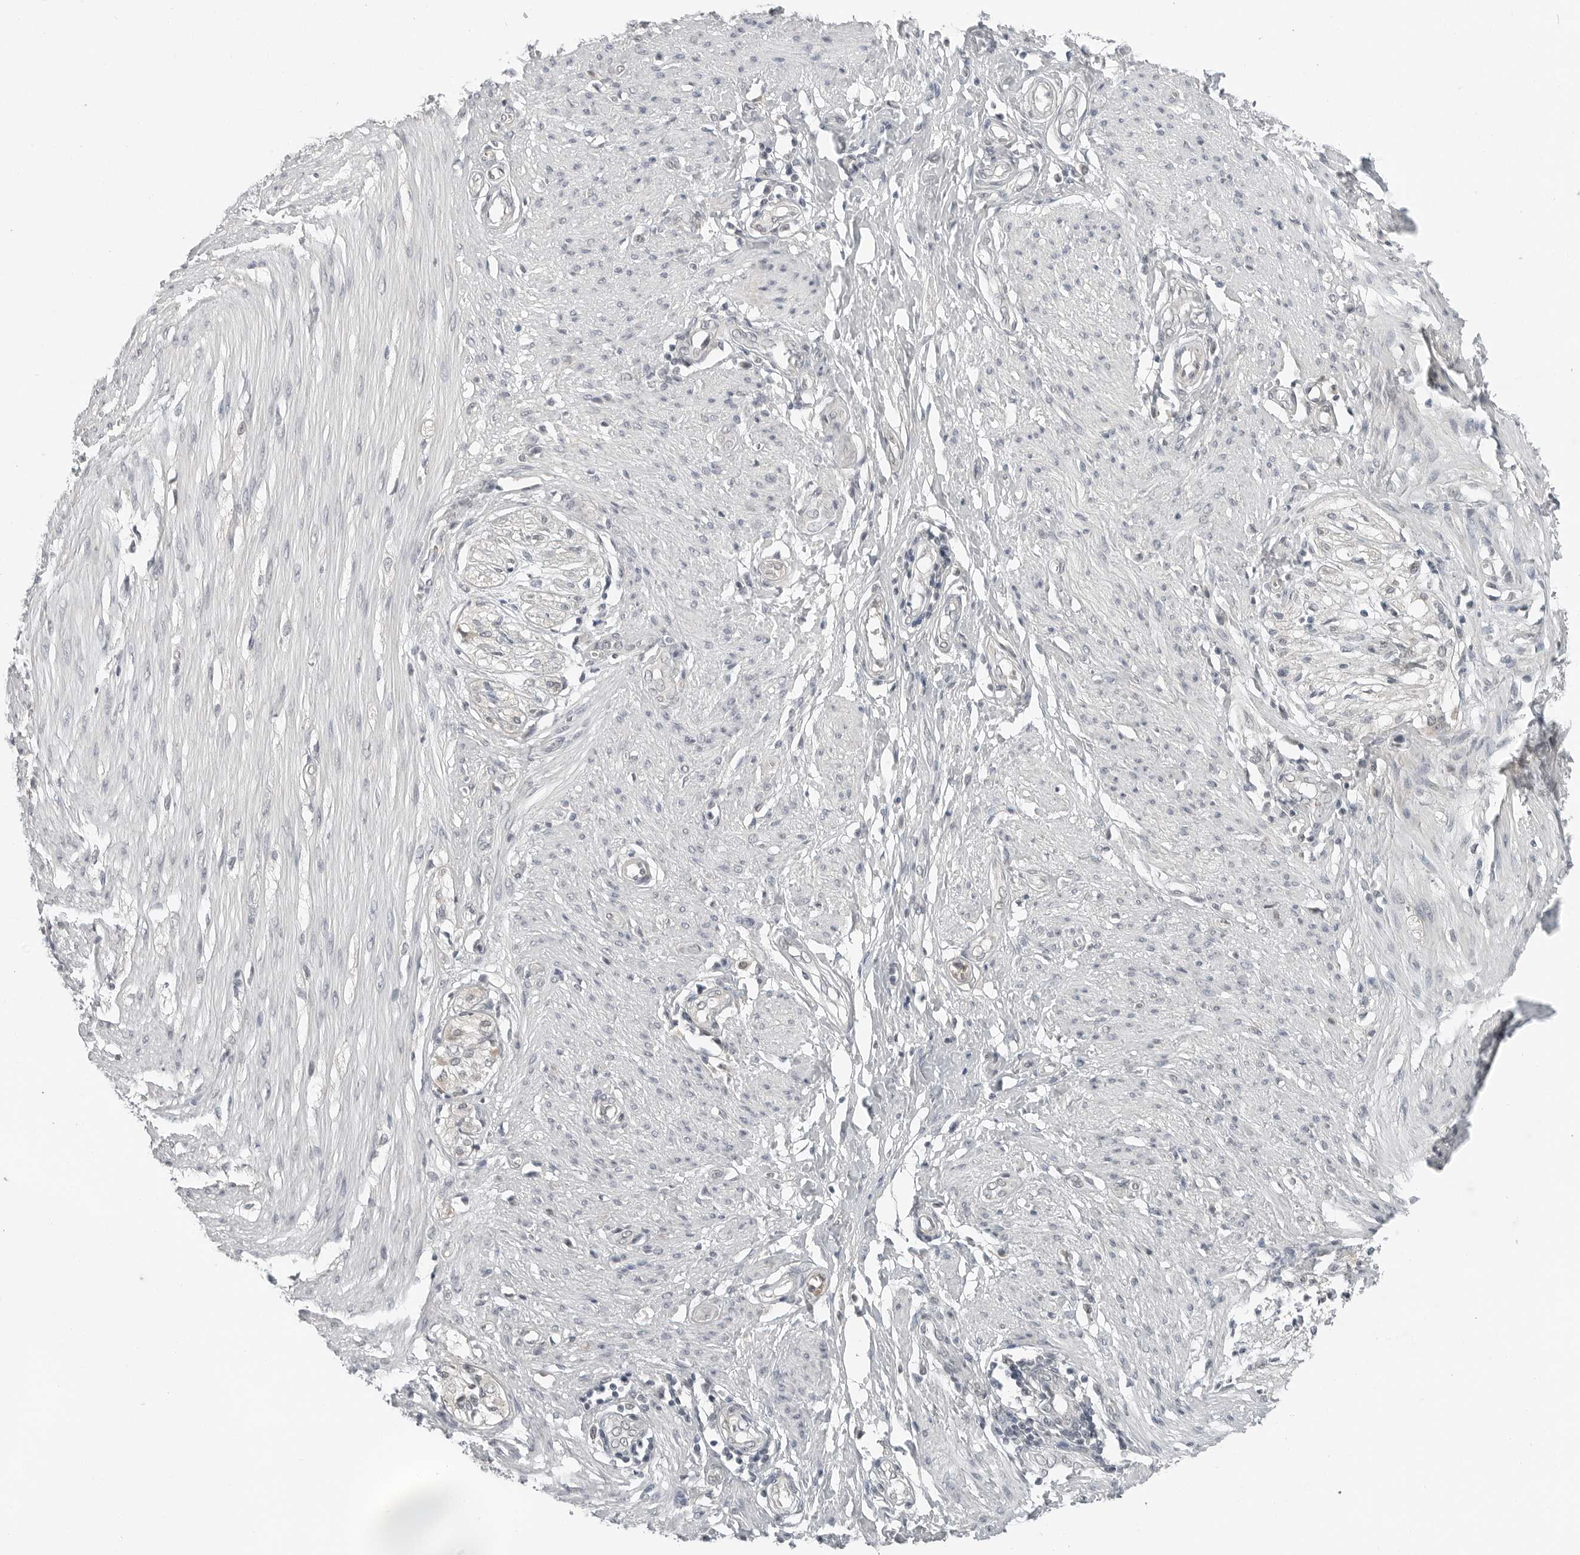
{"staining": {"intensity": "negative", "quantity": "none", "location": "none"}, "tissue": "smooth muscle", "cell_type": "Smooth muscle cells", "image_type": "normal", "snomed": [{"axis": "morphology", "description": "Normal tissue, NOS"}, {"axis": "morphology", "description": "Adenocarcinoma, NOS"}, {"axis": "topography", "description": "Colon"}, {"axis": "topography", "description": "Peripheral nerve tissue"}], "caption": "DAB (3,3'-diaminobenzidine) immunohistochemical staining of benign smooth muscle shows no significant staining in smooth muscle cells.", "gene": "FCRLB", "patient": {"sex": "male", "age": 14}}